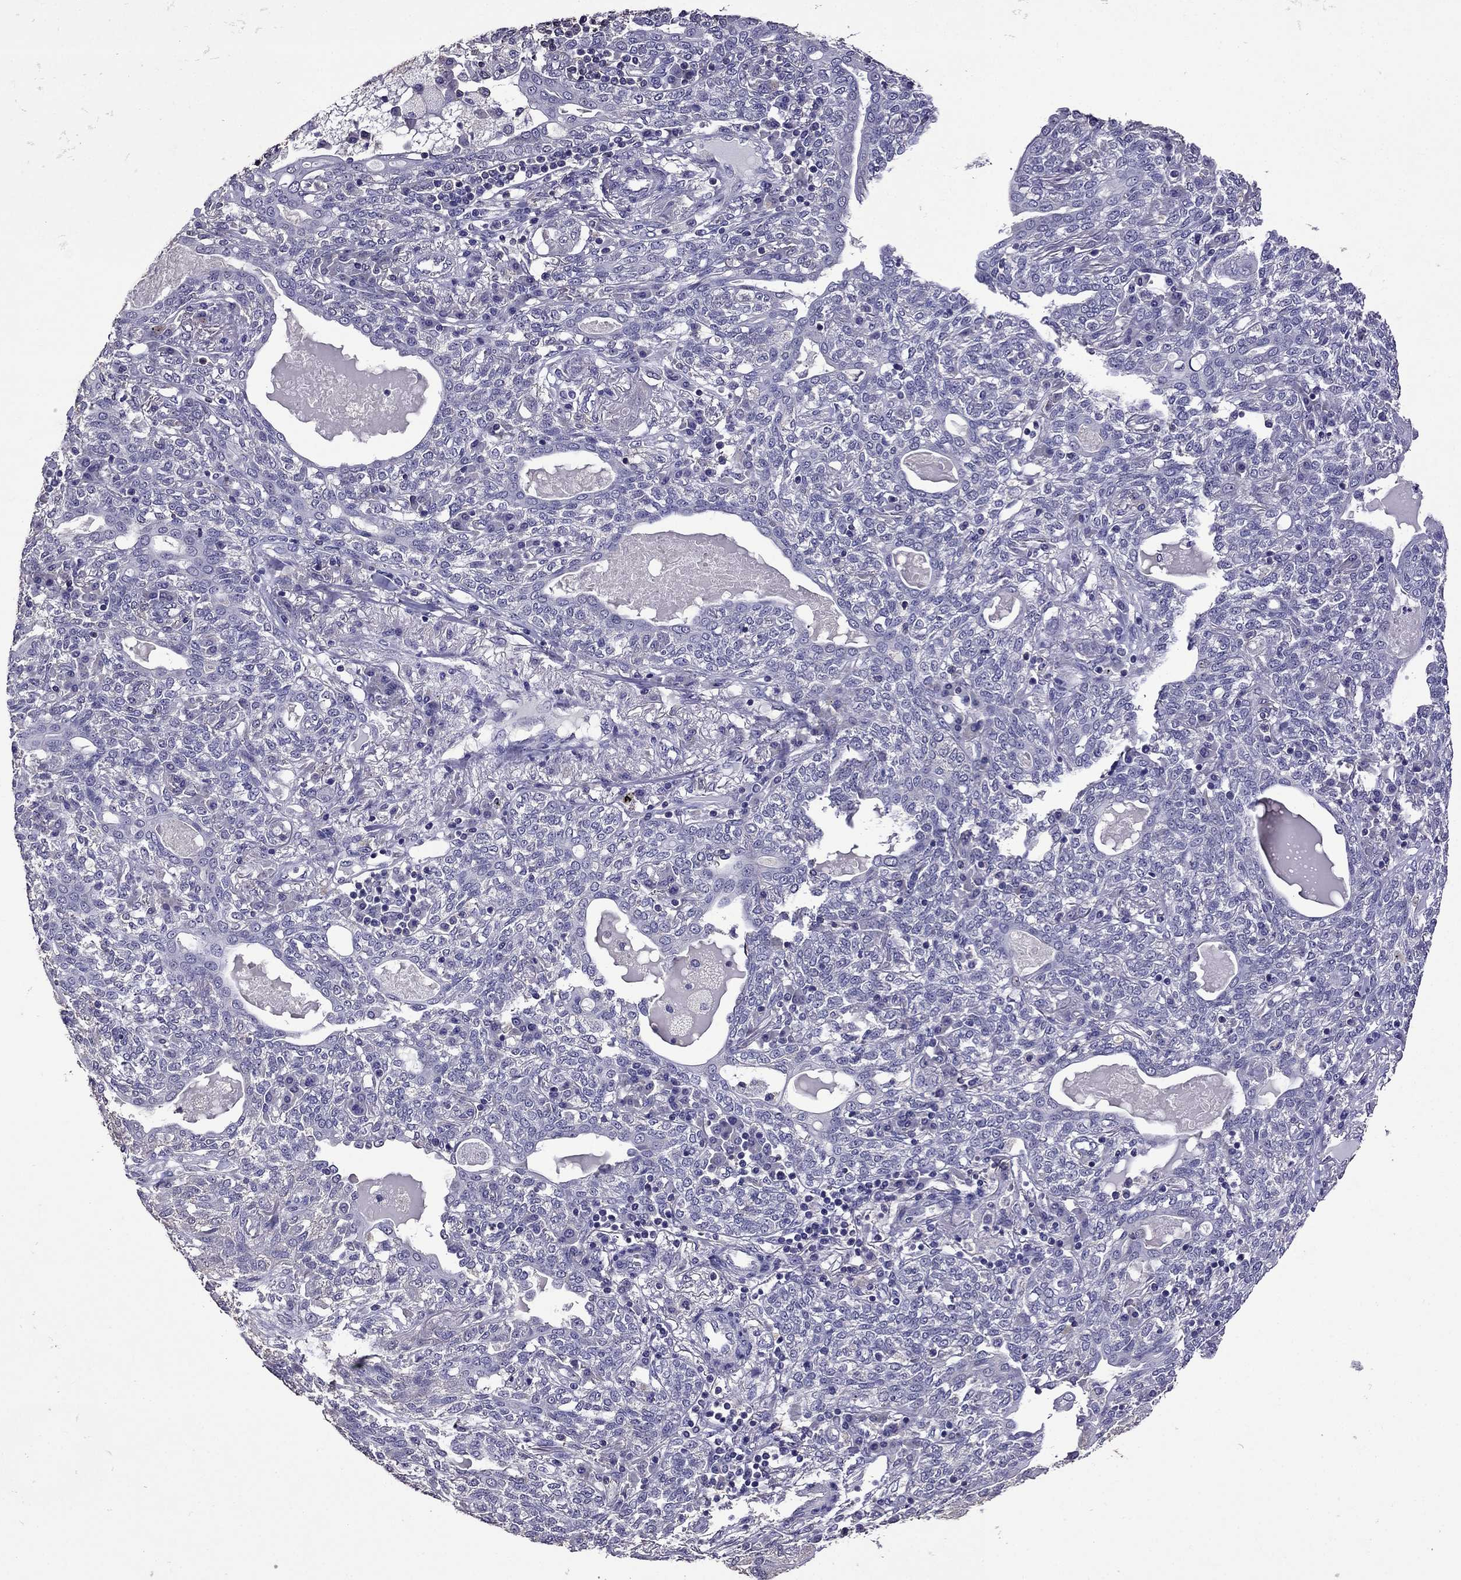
{"staining": {"intensity": "negative", "quantity": "none", "location": "none"}, "tissue": "lung cancer", "cell_type": "Tumor cells", "image_type": "cancer", "snomed": [{"axis": "morphology", "description": "Squamous cell carcinoma, NOS"}, {"axis": "topography", "description": "Lung"}], "caption": "Immunohistochemistry image of human lung cancer stained for a protein (brown), which exhibits no expression in tumor cells.", "gene": "NKX3-1", "patient": {"sex": "female", "age": 70}}